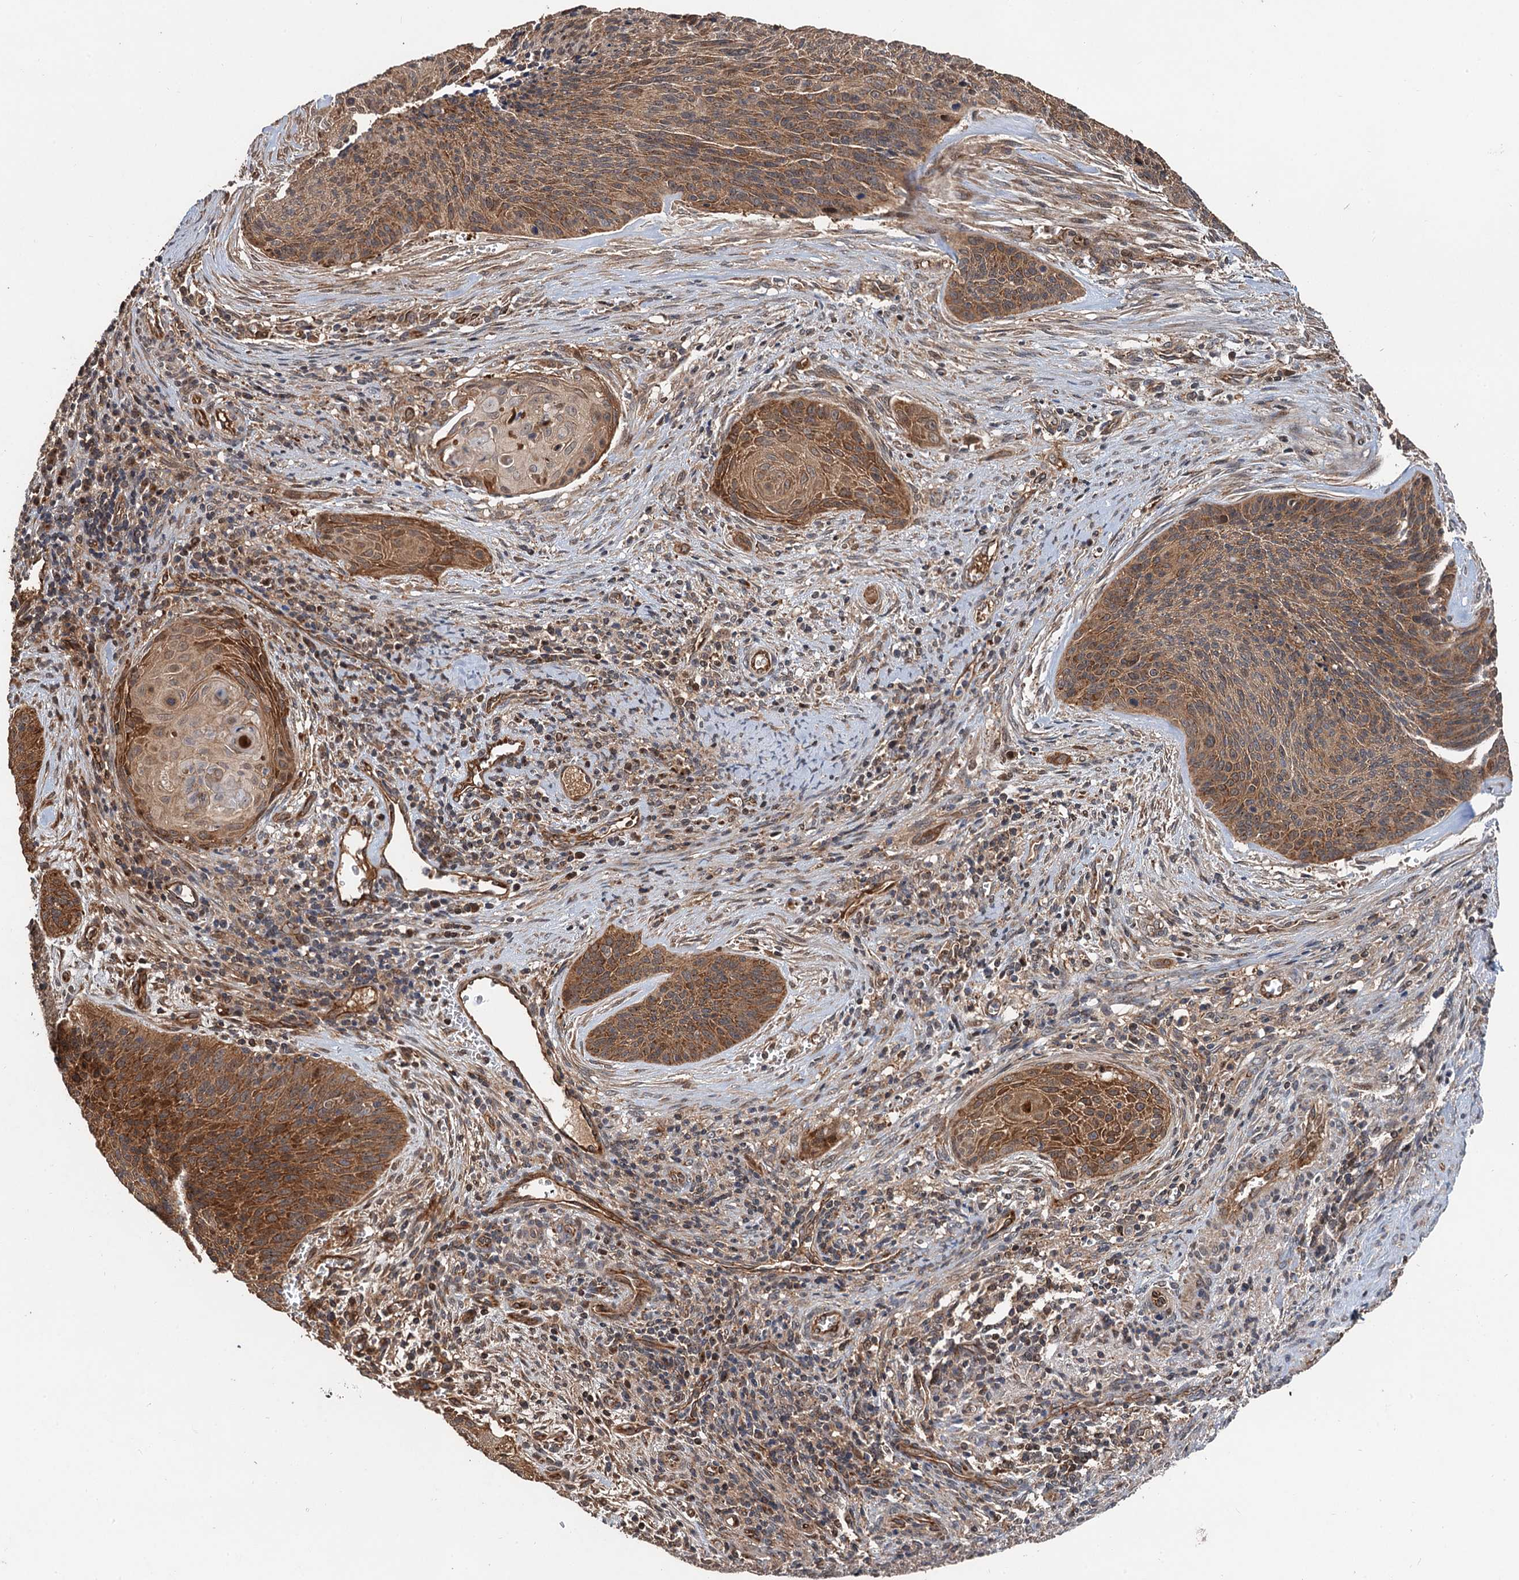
{"staining": {"intensity": "moderate", "quantity": ">75%", "location": "cytoplasmic/membranous"}, "tissue": "cervical cancer", "cell_type": "Tumor cells", "image_type": "cancer", "snomed": [{"axis": "morphology", "description": "Squamous cell carcinoma, NOS"}, {"axis": "topography", "description": "Cervix"}], "caption": "IHC (DAB) staining of squamous cell carcinoma (cervical) displays moderate cytoplasmic/membranous protein positivity in approximately >75% of tumor cells.", "gene": "DEXI", "patient": {"sex": "female", "age": 55}}